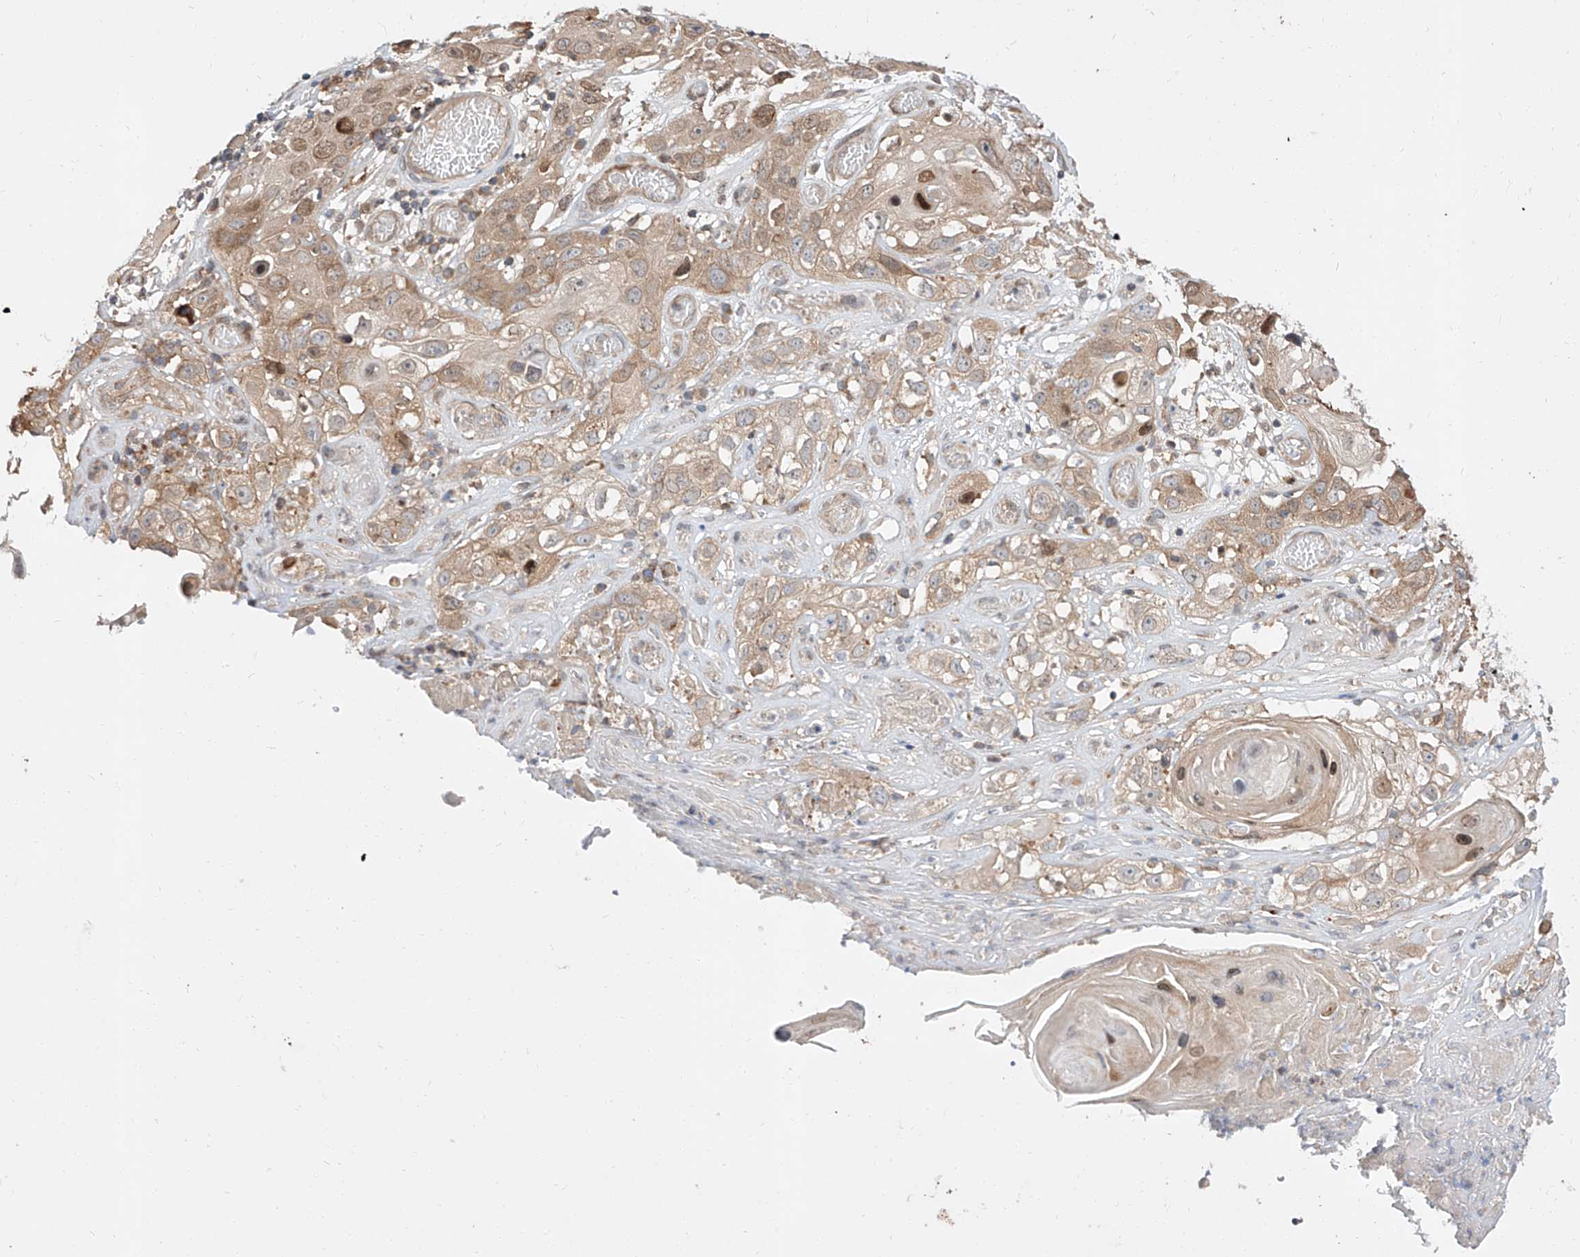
{"staining": {"intensity": "weak", "quantity": ">75%", "location": "nuclear"}, "tissue": "skin cancer", "cell_type": "Tumor cells", "image_type": "cancer", "snomed": [{"axis": "morphology", "description": "Squamous cell carcinoma, NOS"}, {"axis": "topography", "description": "Skin"}], "caption": "Protein staining of skin cancer tissue demonstrates weak nuclear expression in about >75% of tumor cells.", "gene": "DIRAS3", "patient": {"sex": "male", "age": 55}}